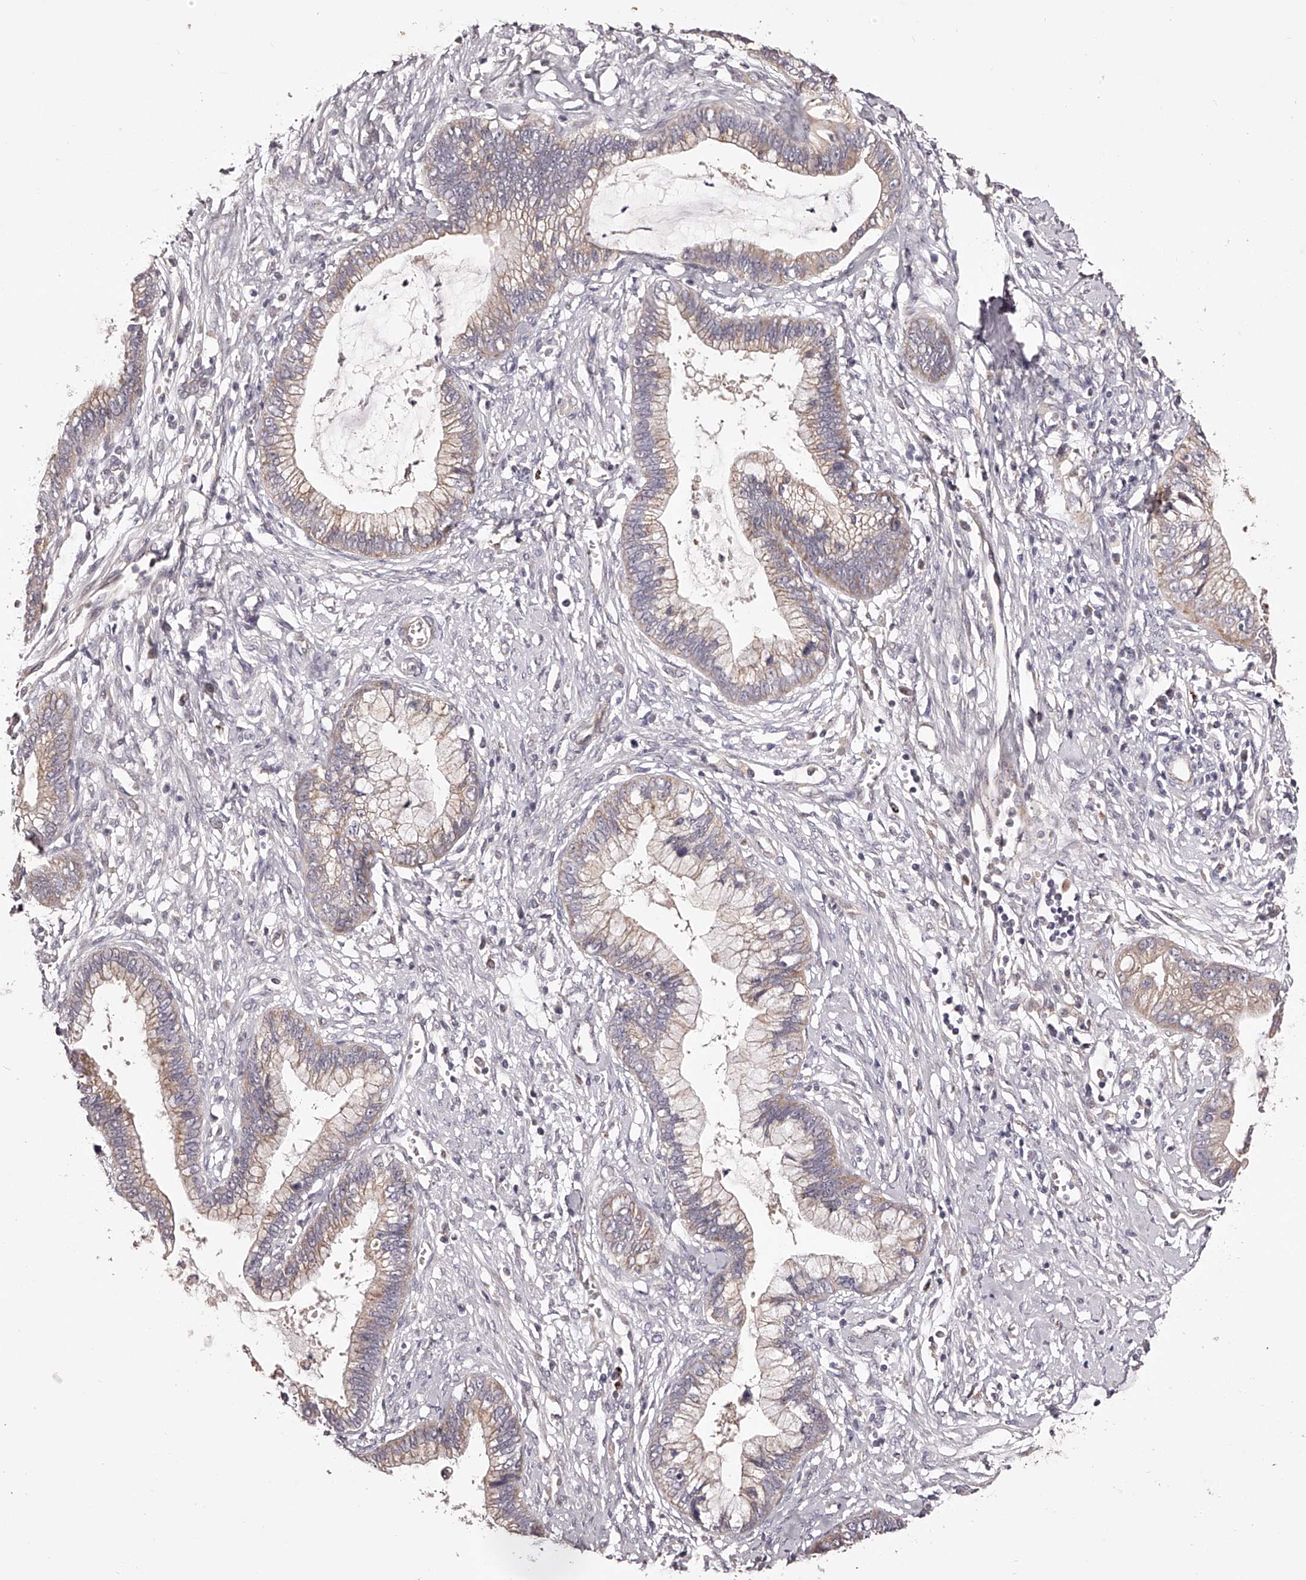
{"staining": {"intensity": "weak", "quantity": ">75%", "location": "cytoplasmic/membranous"}, "tissue": "cervical cancer", "cell_type": "Tumor cells", "image_type": "cancer", "snomed": [{"axis": "morphology", "description": "Adenocarcinoma, NOS"}, {"axis": "topography", "description": "Cervix"}], "caption": "The micrograph exhibits a brown stain indicating the presence of a protein in the cytoplasmic/membranous of tumor cells in cervical cancer (adenocarcinoma).", "gene": "ODF2L", "patient": {"sex": "female", "age": 44}}